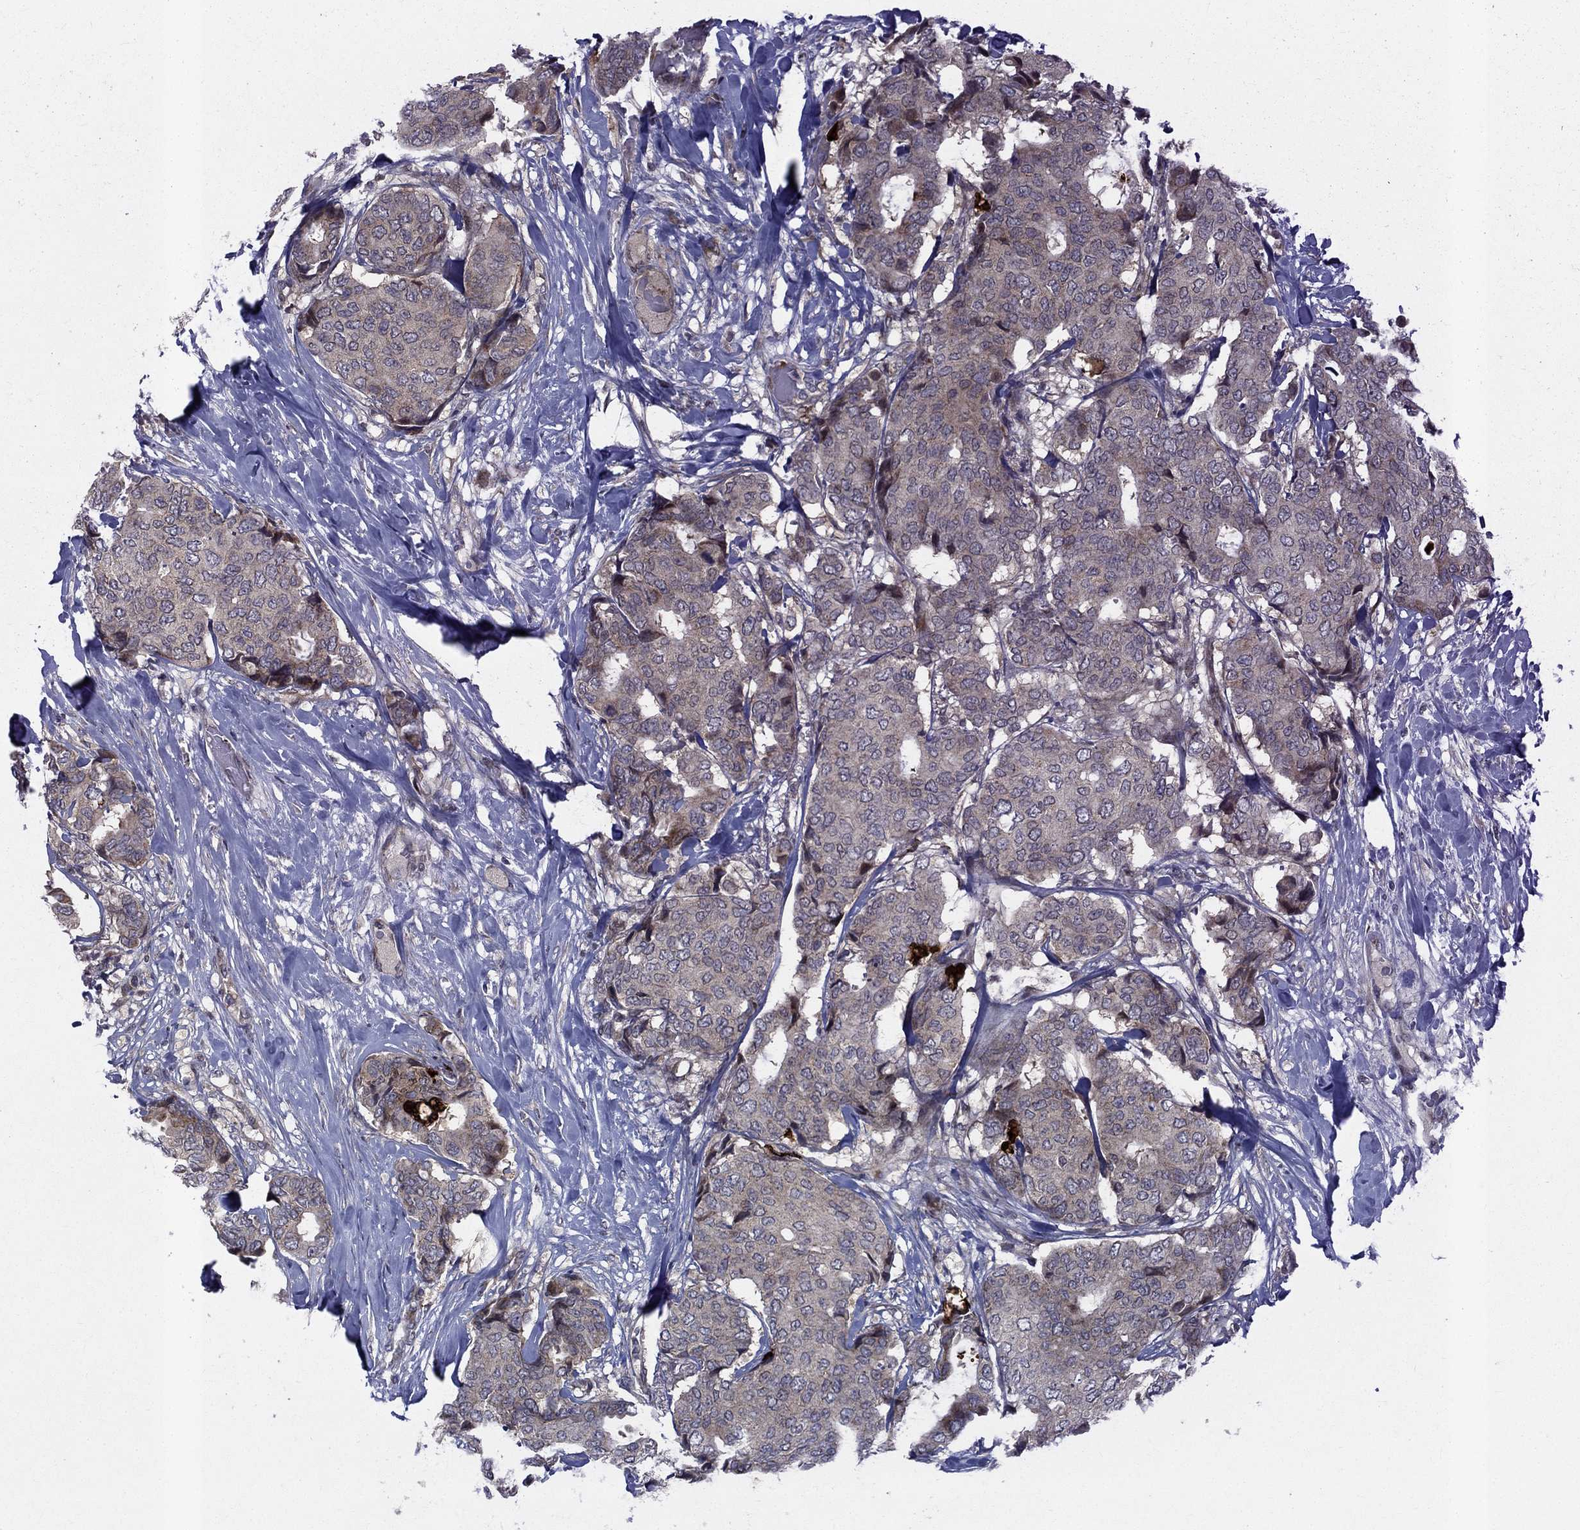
{"staining": {"intensity": "moderate", "quantity": "<25%", "location": "cytoplasmic/membranous"}, "tissue": "breast cancer", "cell_type": "Tumor cells", "image_type": "cancer", "snomed": [{"axis": "morphology", "description": "Duct carcinoma"}, {"axis": "topography", "description": "Breast"}], "caption": "This is a micrograph of immunohistochemistry (IHC) staining of breast cancer, which shows moderate expression in the cytoplasmic/membranous of tumor cells.", "gene": "WDR19", "patient": {"sex": "female", "age": 75}}